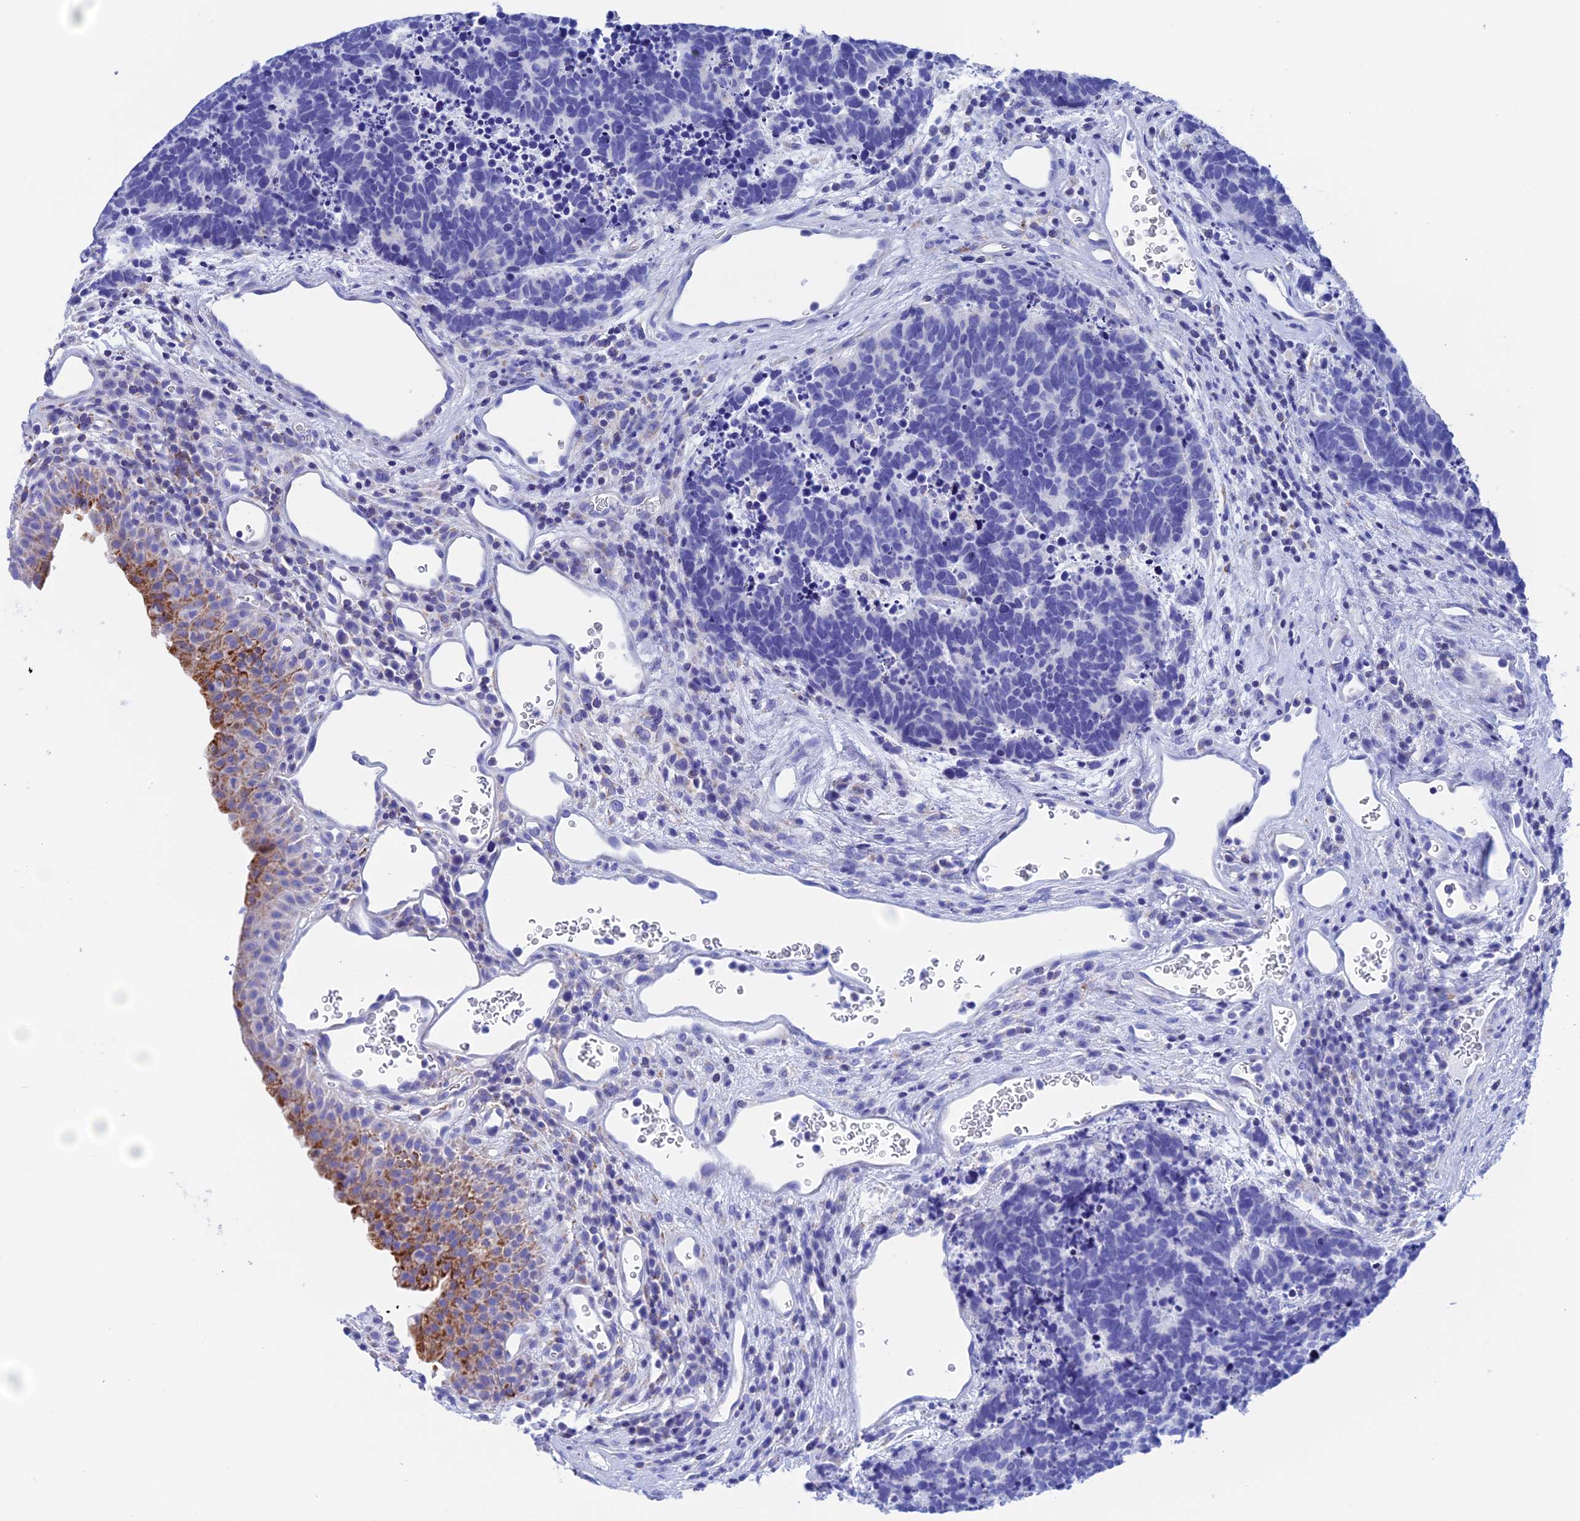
{"staining": {"intensity": "negative", "quantity": "none", "location": "none"}, "tissue": "carcinoid", "cell_type": "Tumor cells", "image_type": "cancer", "snomed": [{"axis": "morphology", "description": "Carcinoma, NOS"}, {"axis": "morphology", "description": "Carcinoid, malignant, NOS"}, {"axis": "topography", "description": "Urinary bladder"}], "caption": "High magnification brightfield microscopy of carcinoma stained with DAB (3,3'-diaminobenzidine) (brown) and counterstained with hematoxylin (blue): tumor cells show no significant staining.", "gene": "NXPE4", "patient": {"sex": "male", "age": 57}}